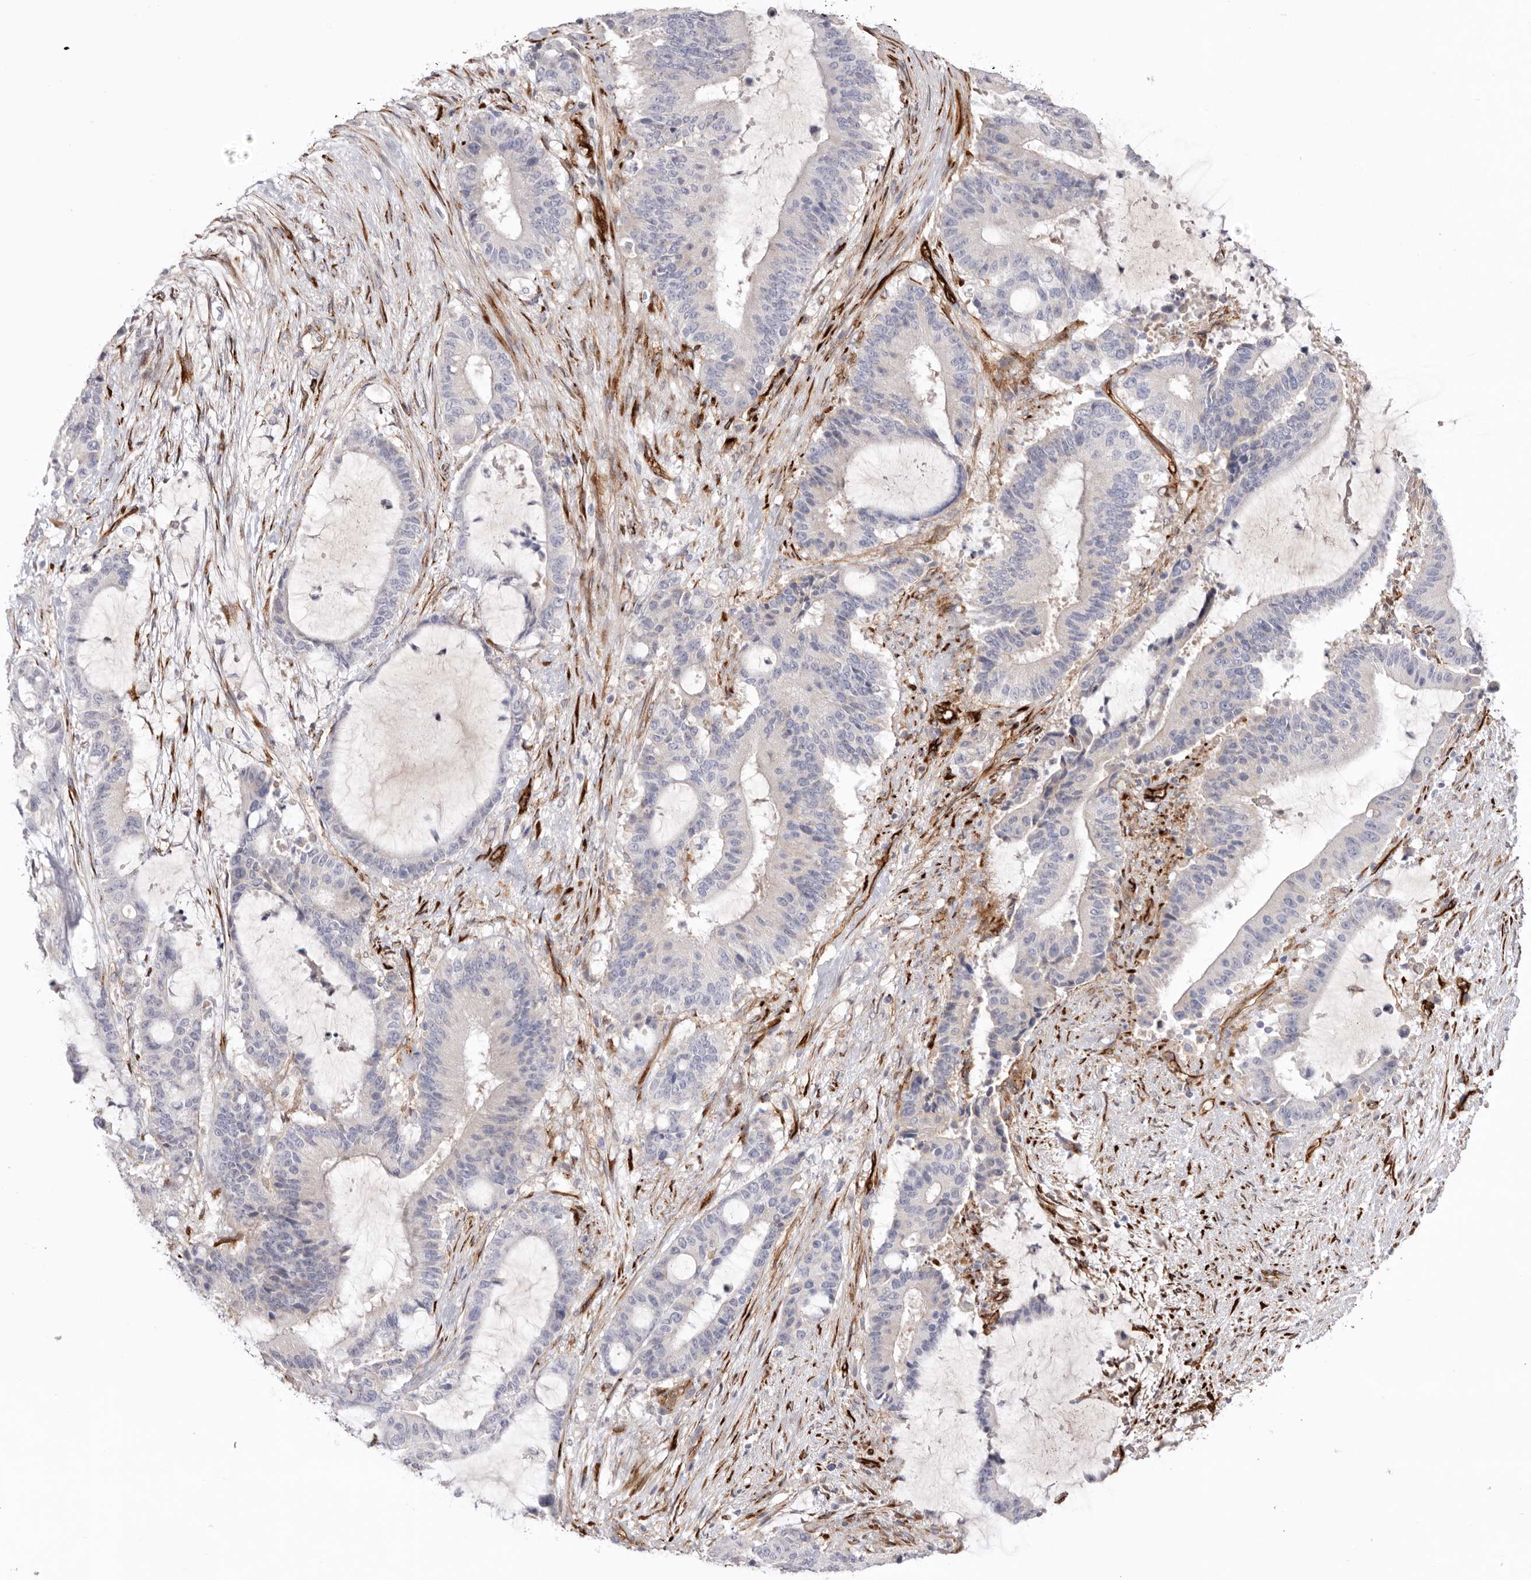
{"staining": {"intensity": "negative", "quantity": "none", "location": "none"}, "tissue": "liver cancer", "cell_type": "Tumor cells", "image_type": "cancer", "snomed": [{"axis": "morphology", "description": "Normal tissue, NOS"}, {"axis": "morphology", "description": "Cholangiocarcinoma"}, {"axis": "topography", "description": "Liver"}, {"axis": "topography", "description": "Peripheral nerve tissue"}], "caption": "An image of human cholangiocarcinoma (liver) is negative for staining in tumor cells. (DAB IHC, high magnification).", "gene": "LRRC66", "patient": {"sex": "female", "age": 73}}